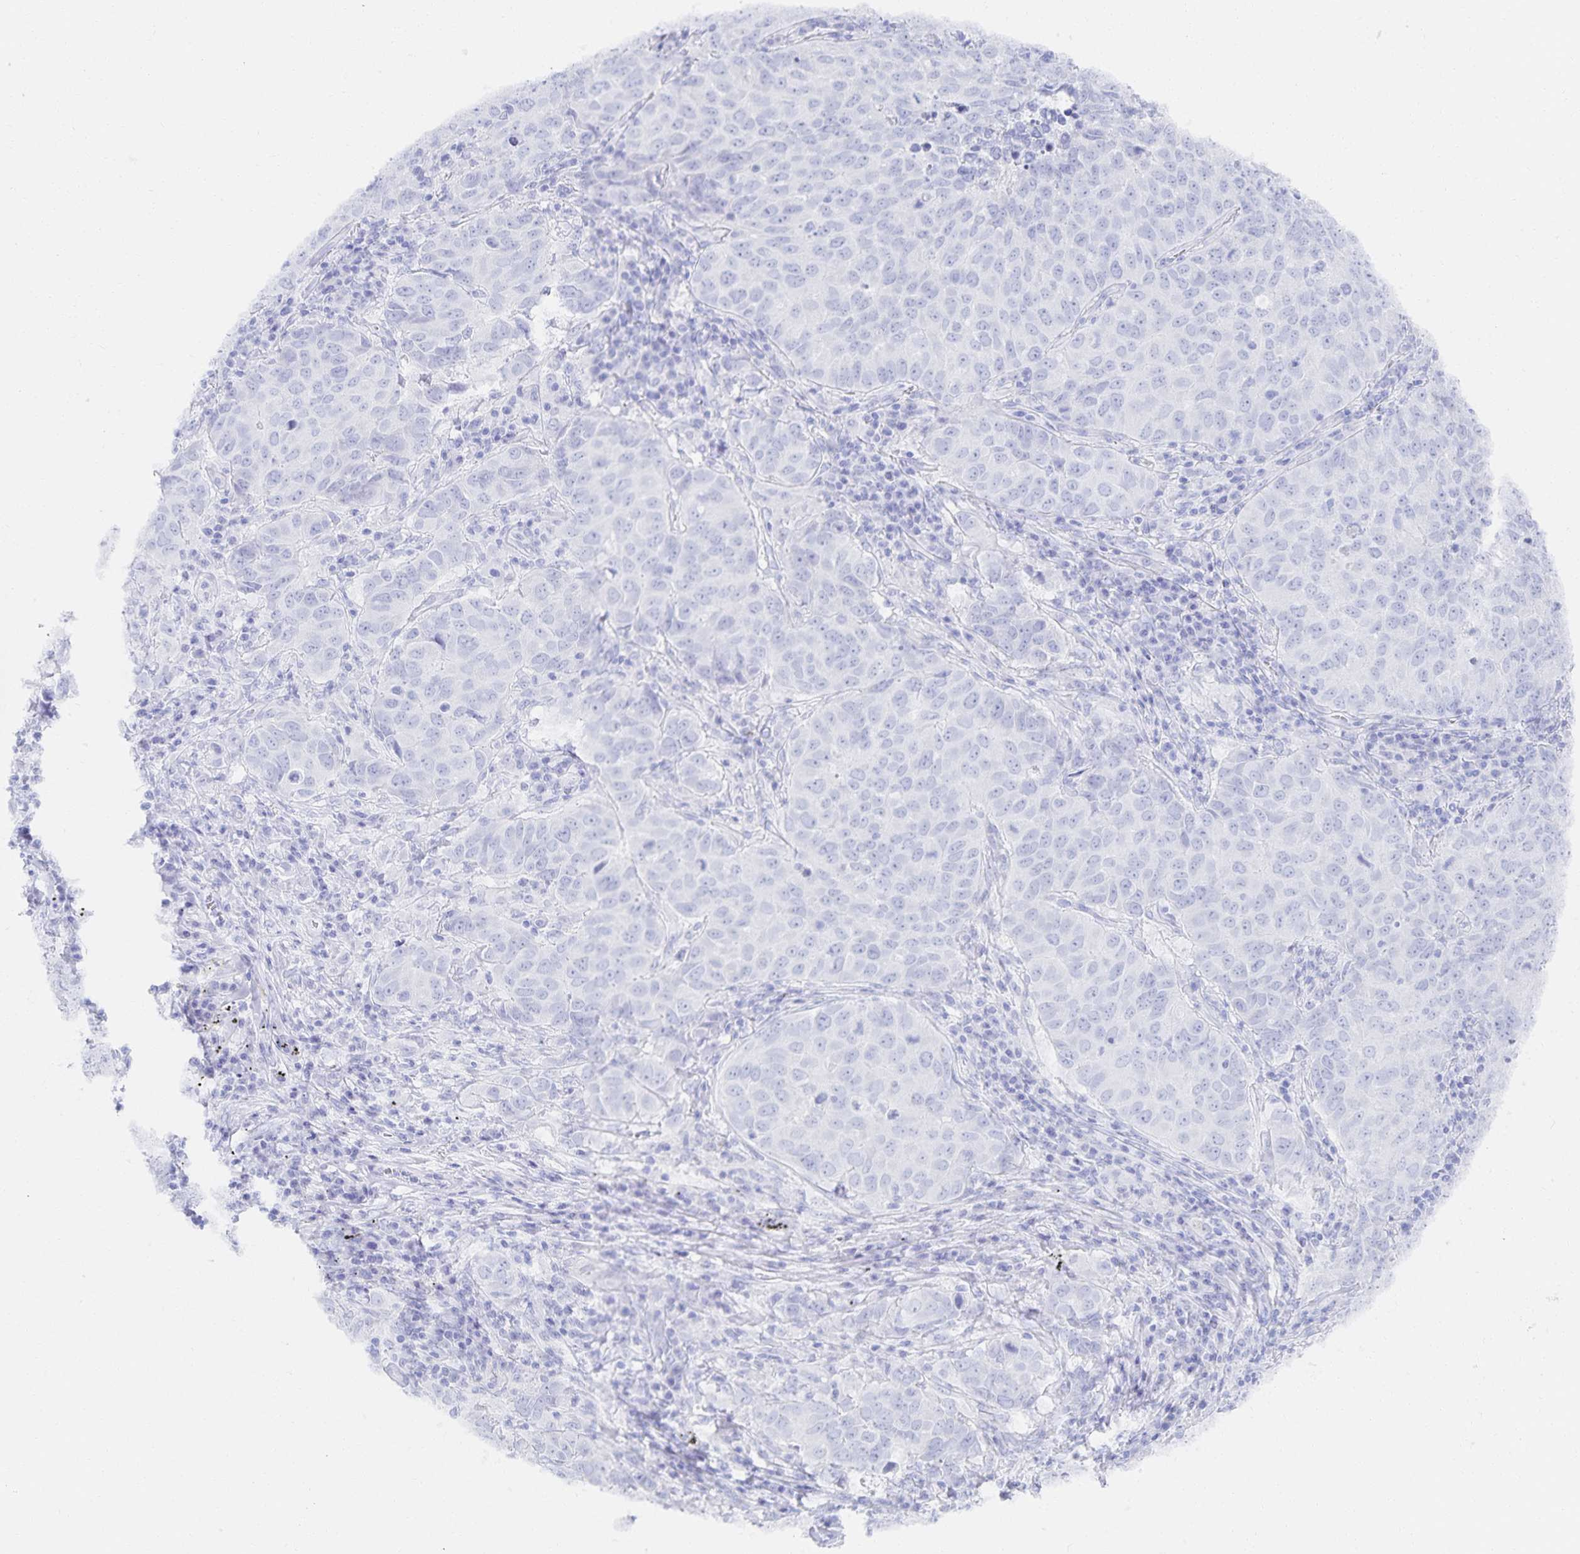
{"staining": {"intensity": "negative", "quantity": "none", "location": "none"}, "tissue": "lung cancer", "cell_type": "Tumor cells", "image_type": "cancer", "snomed": [{"axis": "morphology", "description": "Adenocarcinoma, NOS"}, {"axis": "topography", "description": "Lung"}], "caption": "Immunohistochemical staining of human lung adenocarcinoma reveals no significant expression in tumor cells.", "gene": "SNTN", "patient": {"sex": "female", "age": 50}}